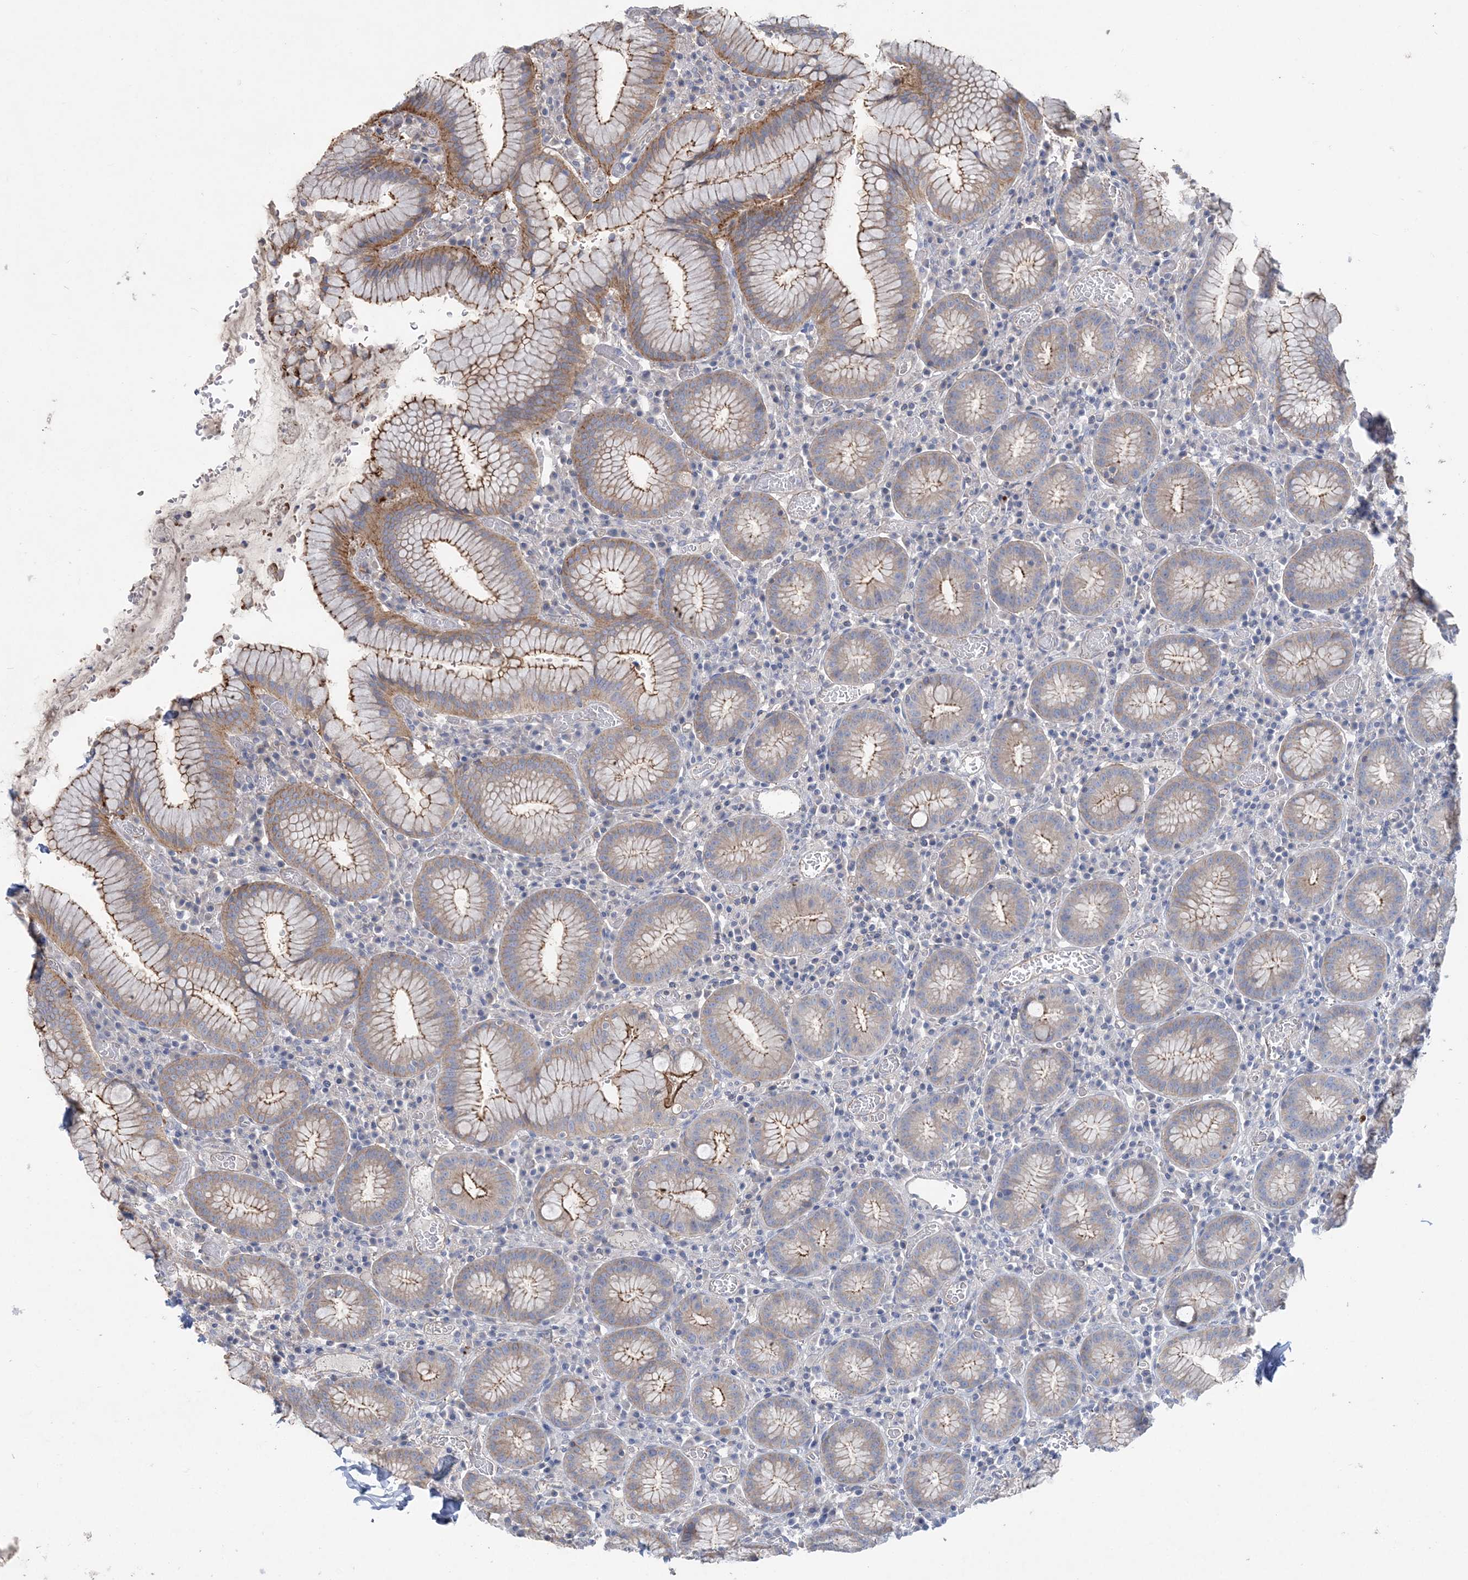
{"staining": {"intensity": "moderate", "quantity": "25%-75%", "location": "cytoplasmic/membranous"}, "tissue": "stomach", "cell_type": "Glandular cells", "image_type": "normal", "snomed": [{"axis": "morphology", "description": "Normal tissue, NOS"}, {"axis": "topography", "description": "Stomach"}], "caption": "Glandular cells exhibit medium levels of moderate cytoplasmic/membranous positivity in approximately 25%-75% of cells in benign stomach. (DAB (3,3'-diaminobenzidine) IHC, brown staining for protein, blue staining for nuclei).", "gene": "PIGC", "patient": {"sex": "male", "age": 55}}